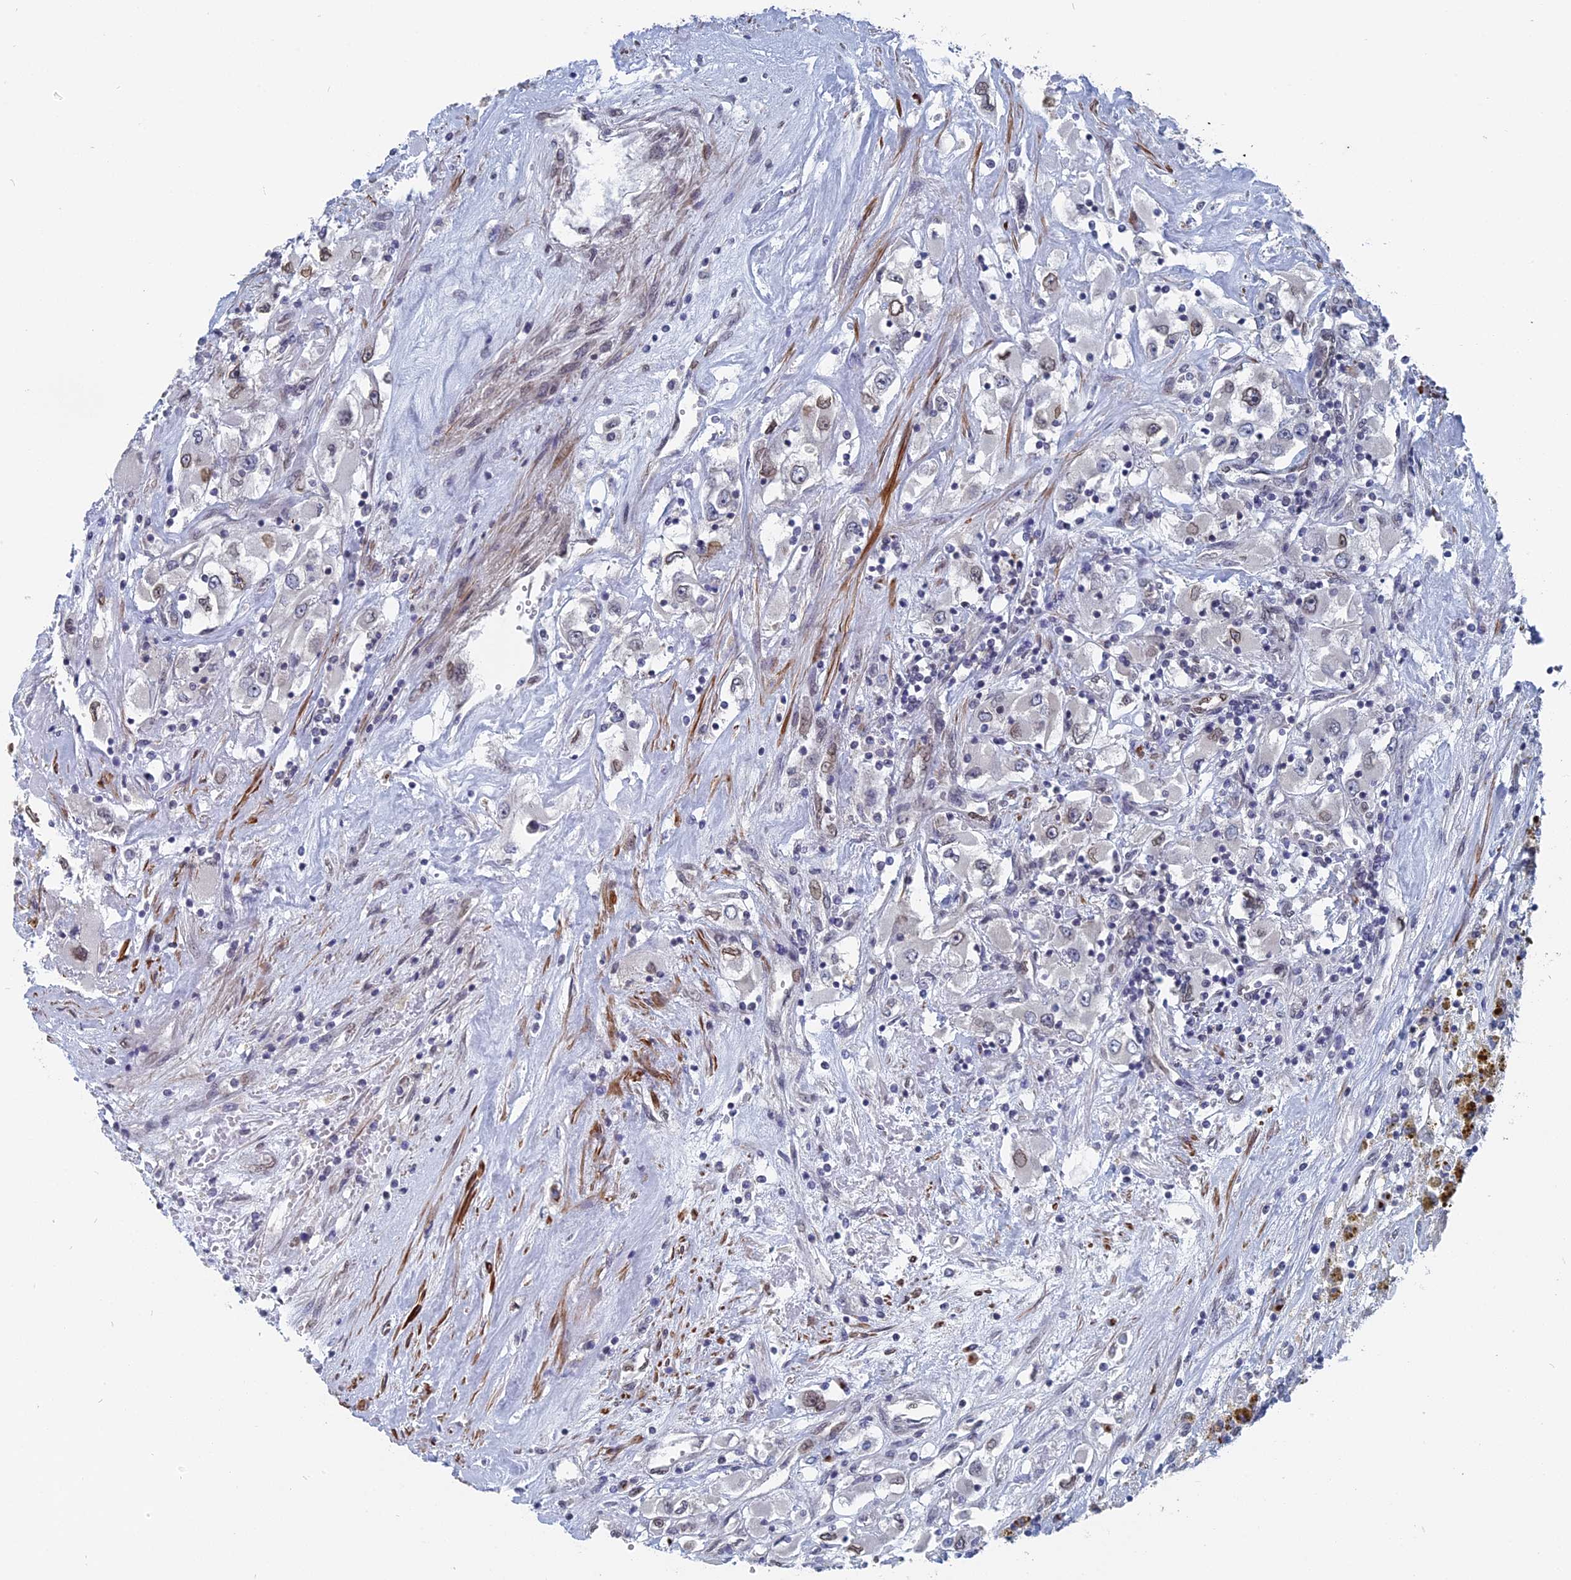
{"staining": {"intensity": "moderate", "quantity": "<25%", "location": "nuclear"}, "tissue": "renal cancer", "cell_type": "Tumor cells", "image_type": "cancer", "snomed": [{"axis": "morphology", "description": "Adenocarcinoma, NOS"}, {"axis": "topography", "description": "Kidney"}], "caption": "This is an image of immunohistochemistry staining of renal adenocarcinoma, which shows moderate staining in the nuclear of tumor cells.", "gene": "MTRF1", "patient": {"sex": "female", "age": 52}}